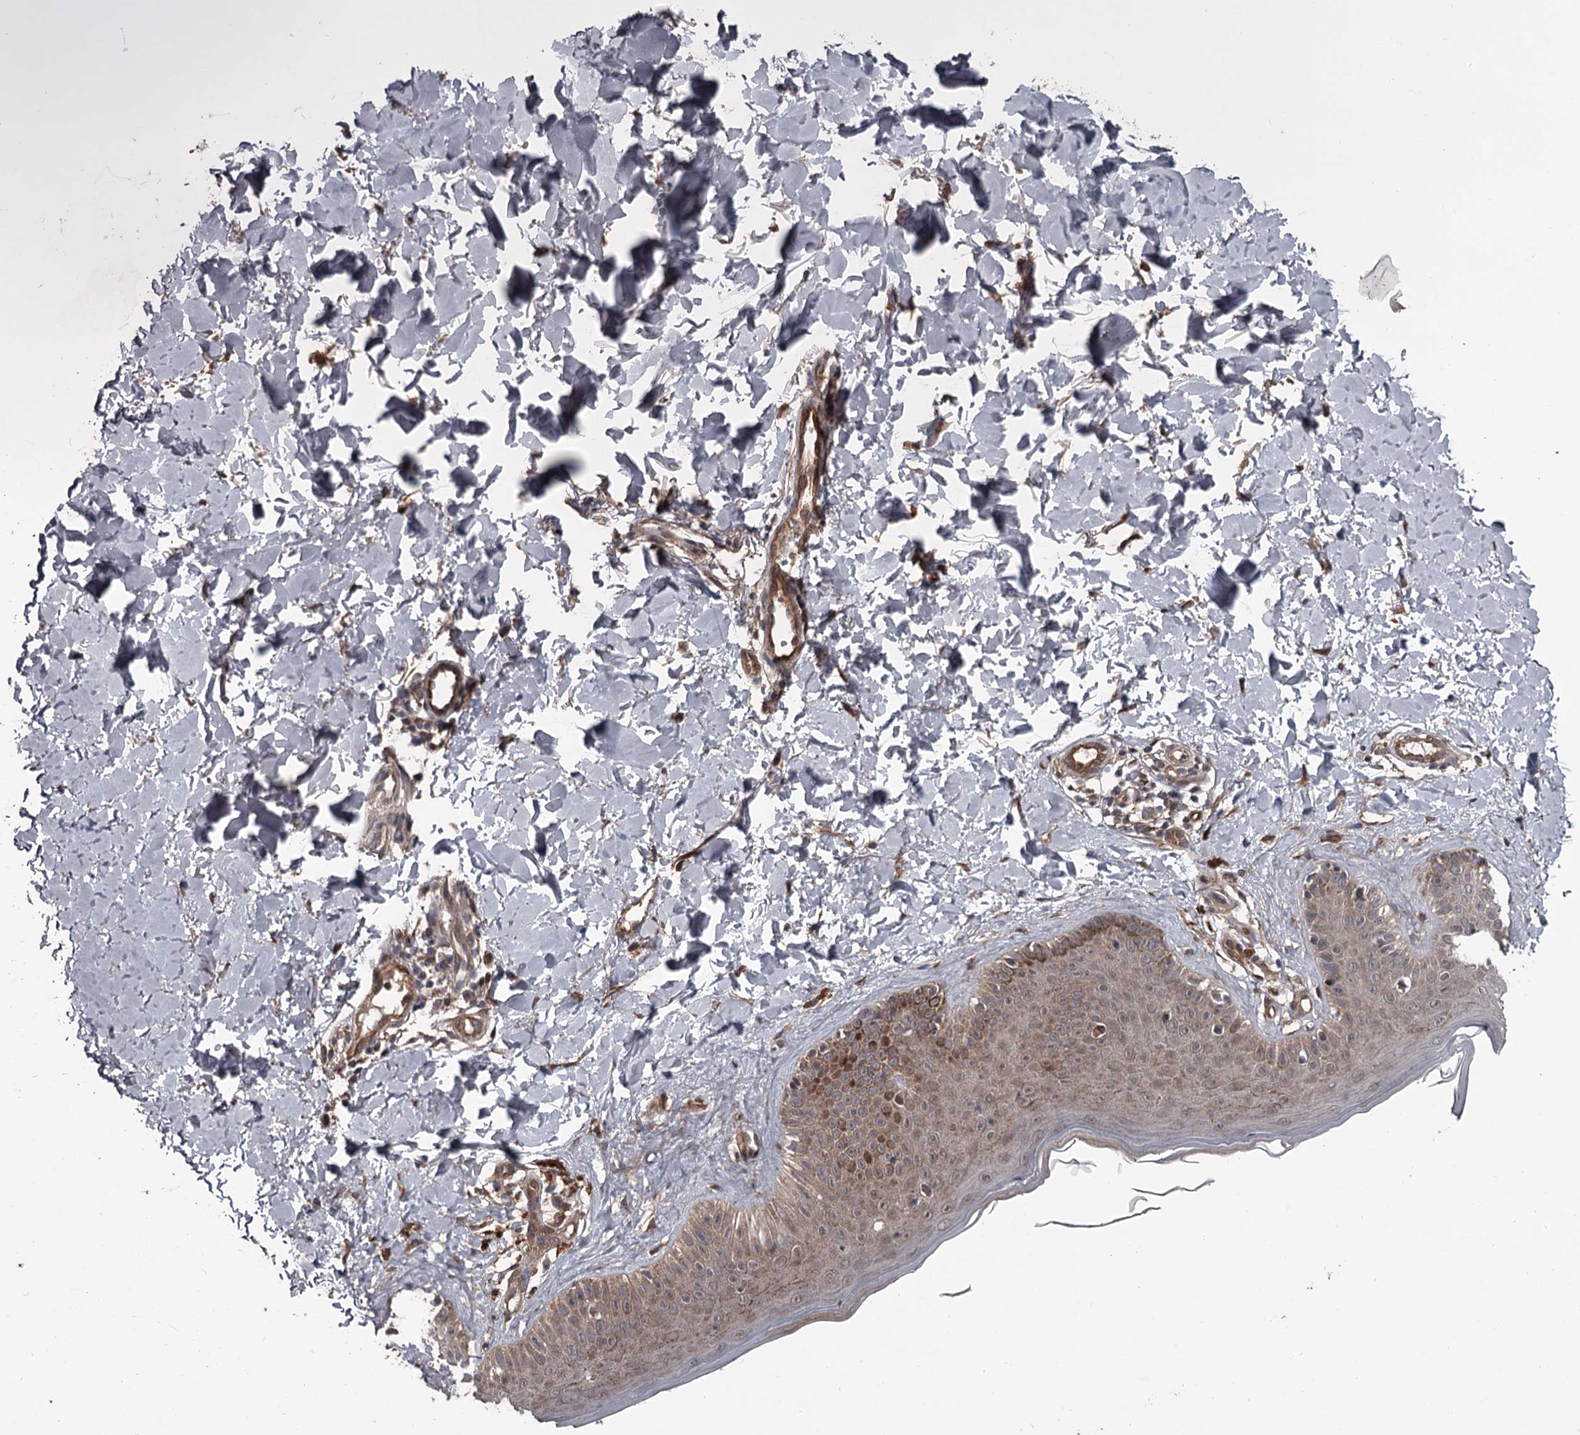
{"staining": {"intensity": "moderate", "quantity": ">75%", "location": "cytoplasmic/membranous"}, "tissue": "skin", "cell_type": "Fibroblasts", "image_type": "normal", "snomed": [{"axis": "morphology", "description": "Normal tissue, NOS"}, {"axis": "topography", "description": "Skin"}], "caption": "Immunohistochemical staining of benign human skin displays medium levels of moderate cytoplasmic/membranous expression in about >75% of fibroblasts.", "gene": "CDC42EP2", "patient": {"sex": "male", "age": 52}}